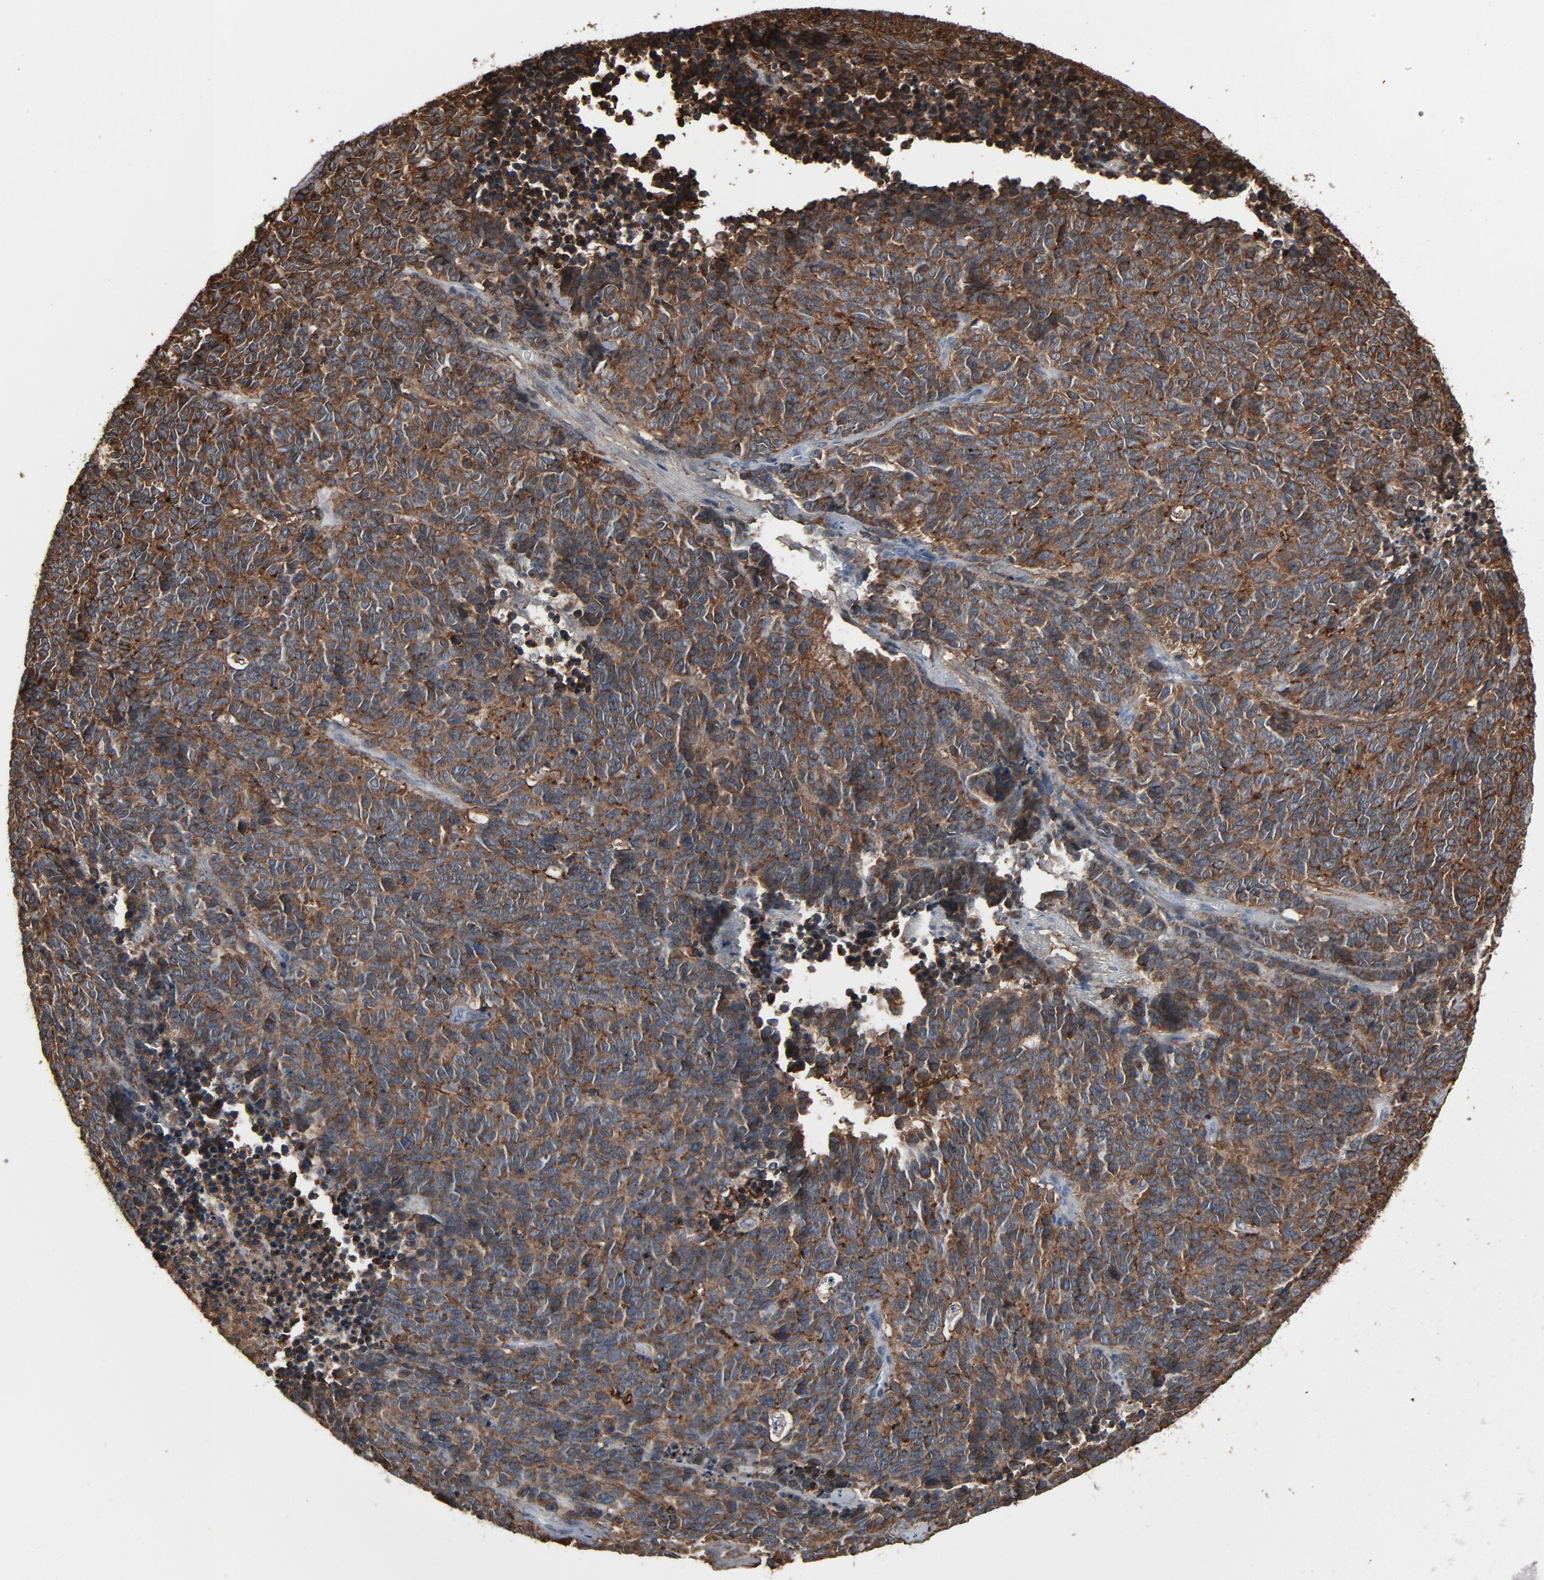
{"staining": {"intensity": "moderate", "quantity": ">75%", "location": "cytoplasmic/membranous"}, "tissue": "lung cancer", "cell_type": "Tumor cells", "image_type": "cancer", "snomed": [{"axis": "morphology", "description": "Neoplasm, malignant, NOS"}, {"axis": "topography", "description": "Lung"}], "caption": "Immunohistochemical staining of lung neoplasm (malignant) reveals medium levels of moderate cytoplasmic/membranous protein positivity in approximately >75% of tumor cells. (DAB IHC with brightfield microscopy, high magnification).", "gene": "PDZD4", "patient": {"sex": "female", "age": 58}}